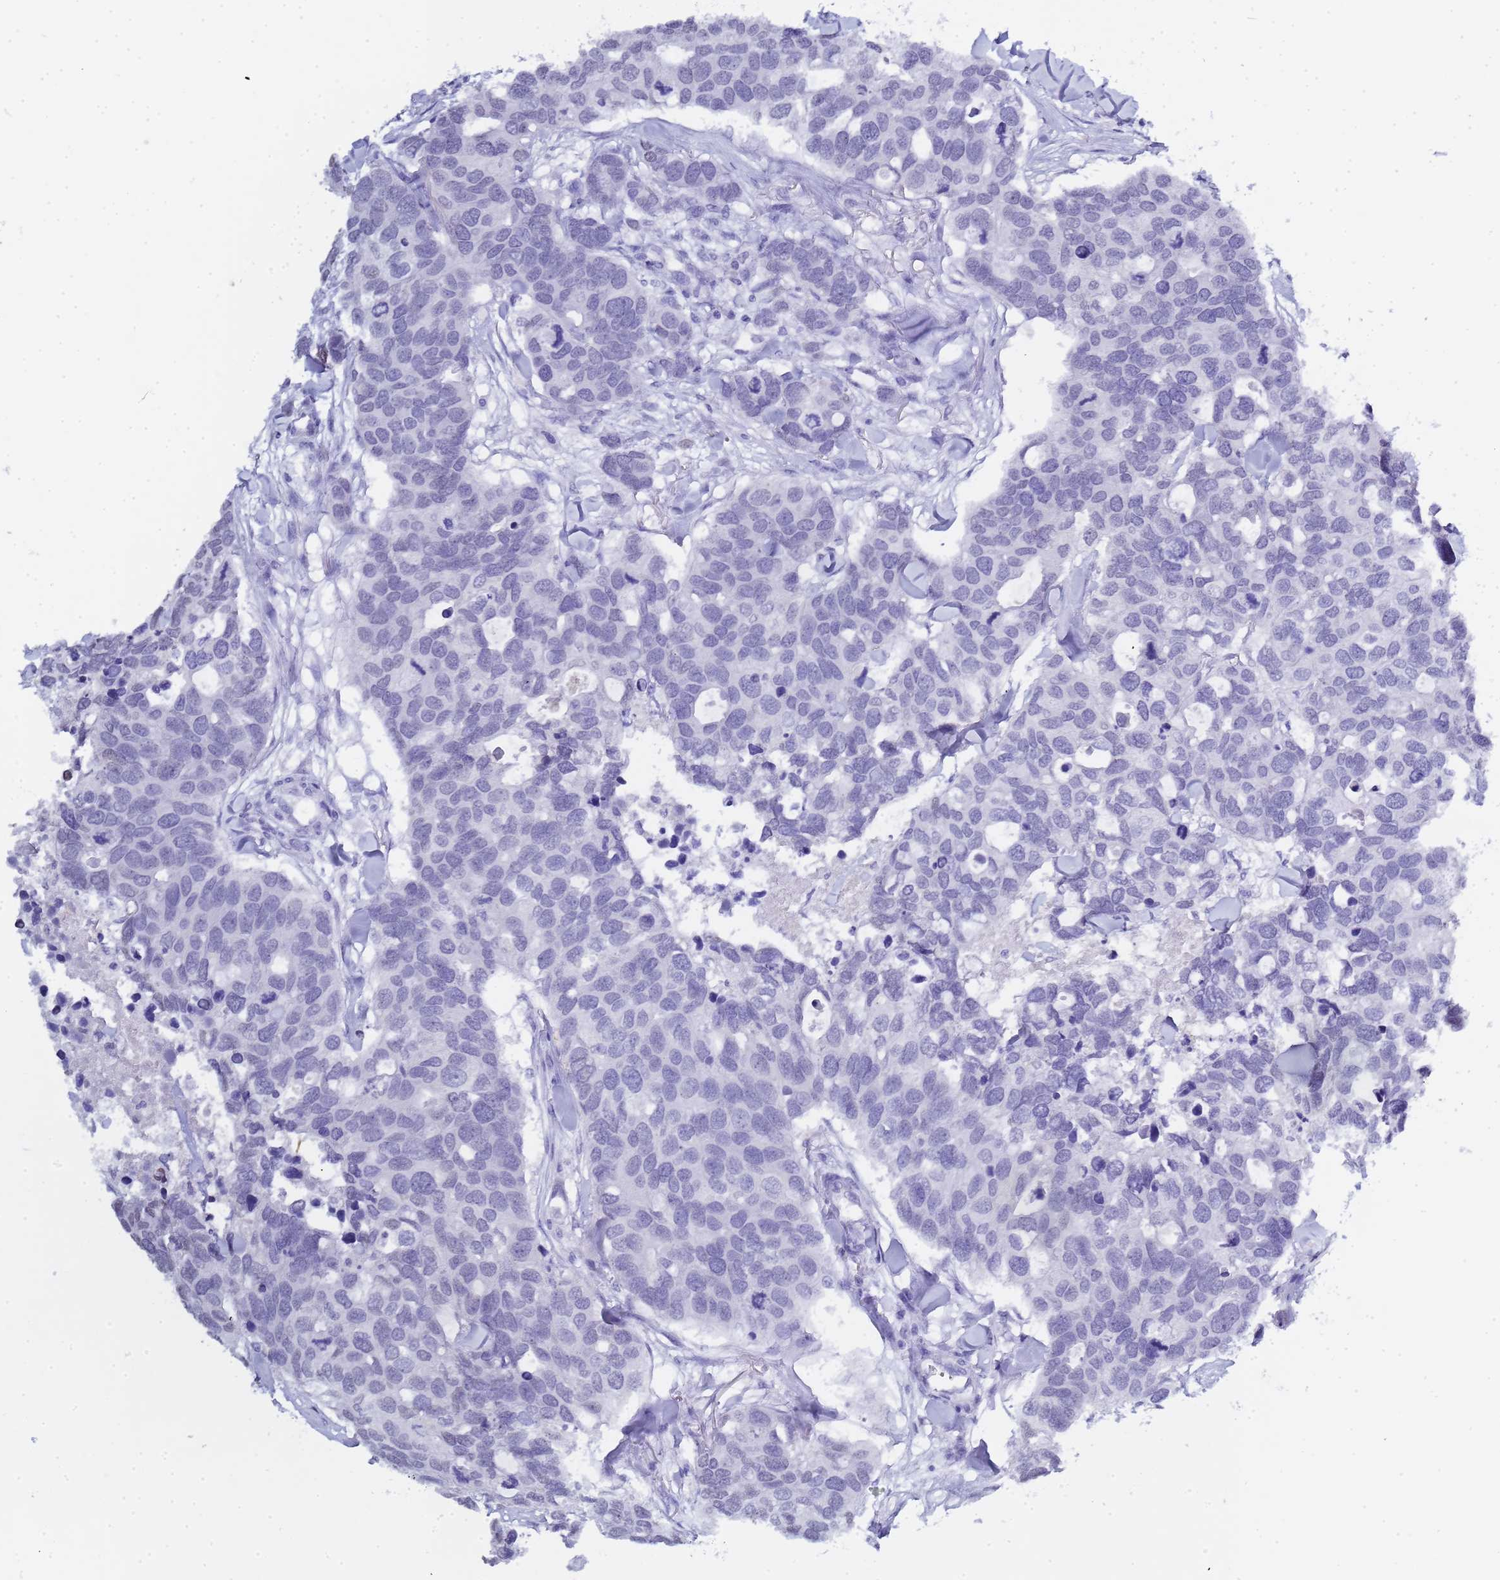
{"staining": {"intensity": "negative", "quantity": "none", "location": "none"}, "tissue": "breast cancer", "cell_type": "Tumor cells", "image_type": "cancer", "snomed": [{"axis": "morphology", "description": "Duct carcinoma"}, {"axis": "topography", "description": "Breast"}], "caption": "Breast cancer (invasive ductal carcinoma) stained for a protein using immunohistochemistry shows no positivity tumor cells.", "gene": "CTRC", "patient": {"sex": "female", "age": 83}}